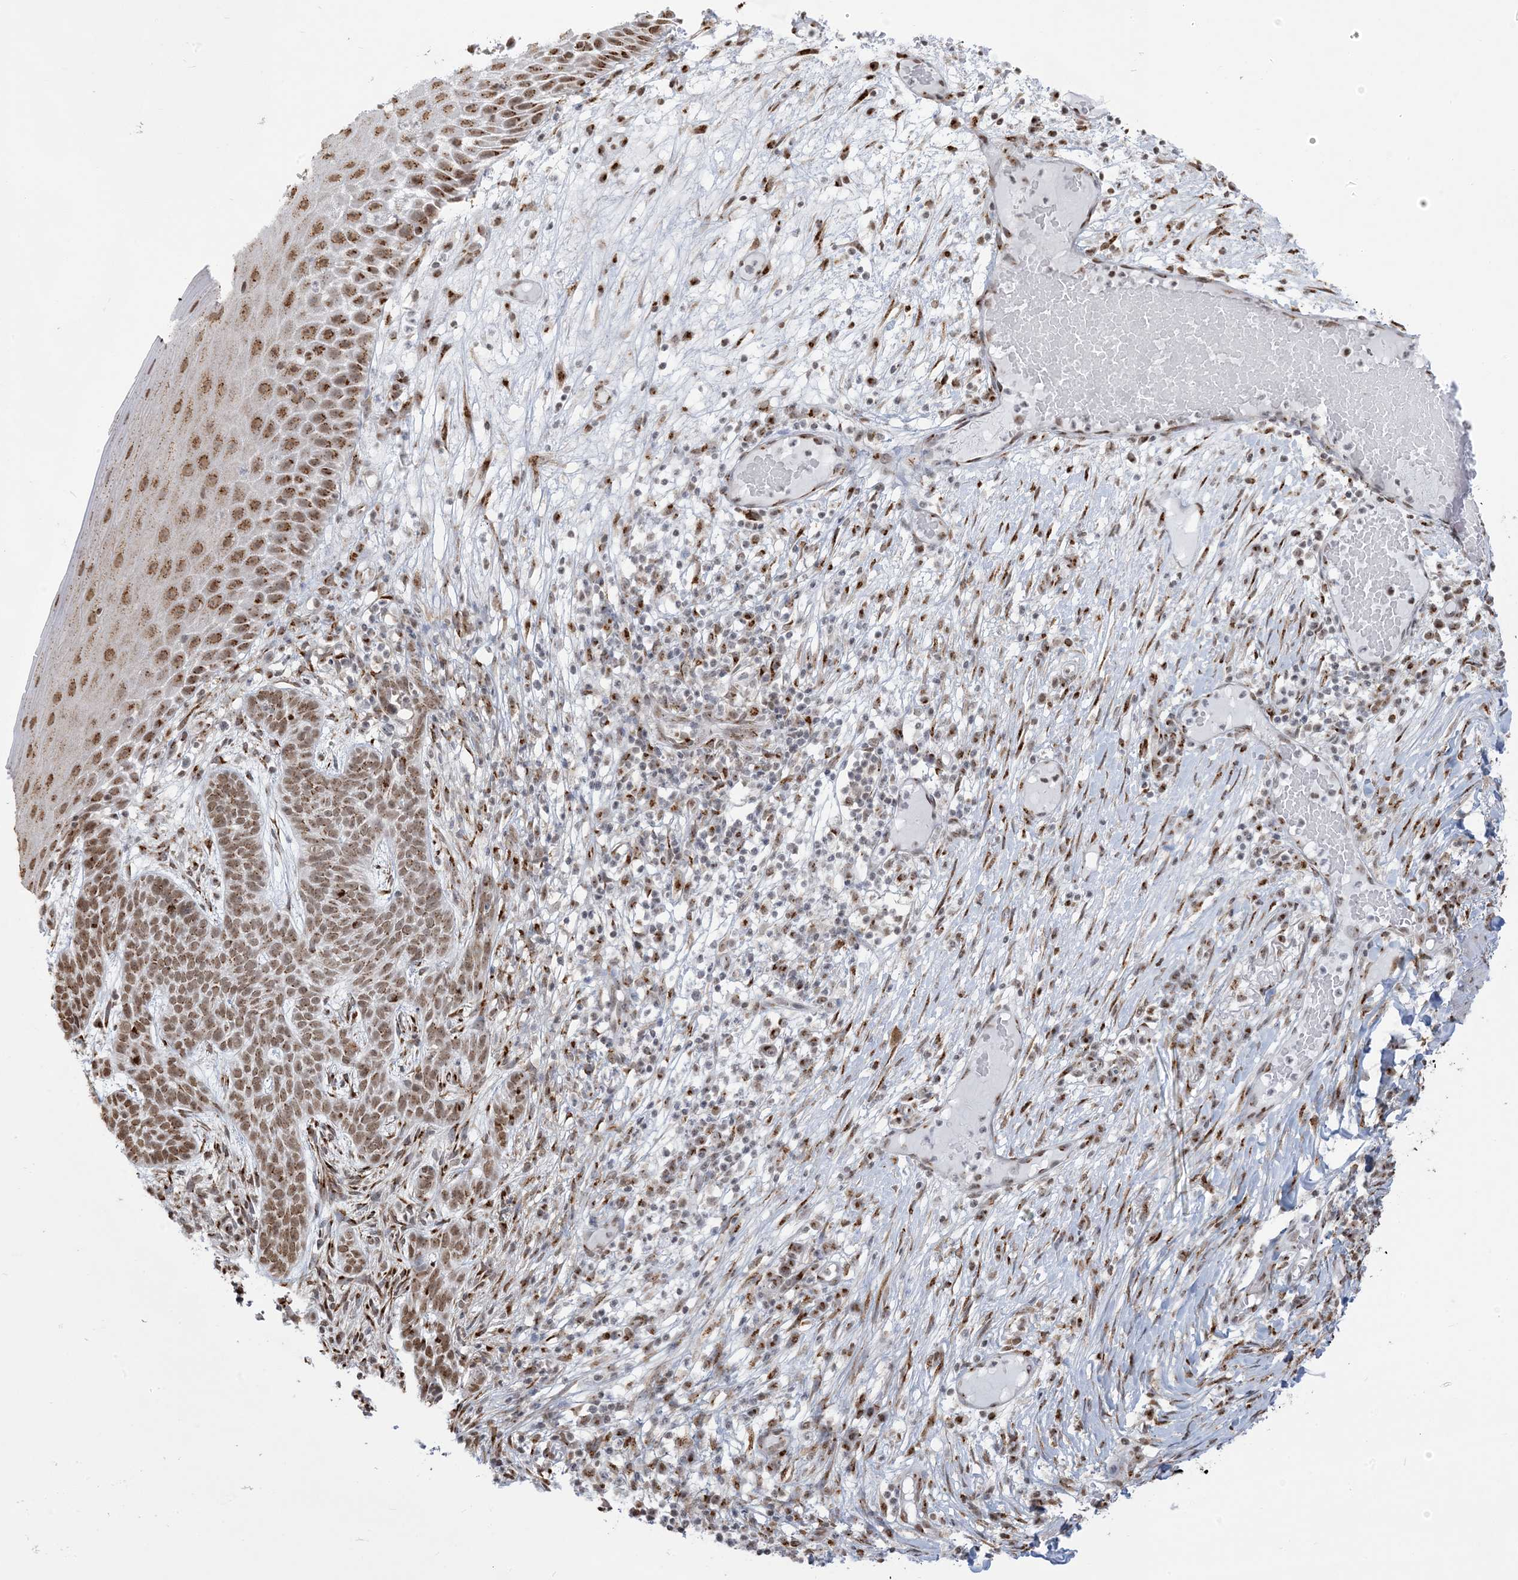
{"staining": {"intensity": "moderate", "quantity": ">75%", "location": "cytoplasmic/membranous,nuclear"}, "tissue": "skin cancer", "cell_type": "Tumor cells", "image_type": "cancer", "snomed": [{"axis": "morphology", "description": "Normal tissue, NOS"}, {"axis": "morphology", "description": "Basal cell carcinoma"}, {"axis": "topography", "description": "Skin"}], "caption": "About >75% of tumor cells in human basal cell carcinoma (skin) demonstrate moderate cytoplasmic/membranous and nuclear protein expression as visualized by brown immunohistochemical staining.", "gene": "GPR107", "patient": {"sex": "male", "age": 64}}